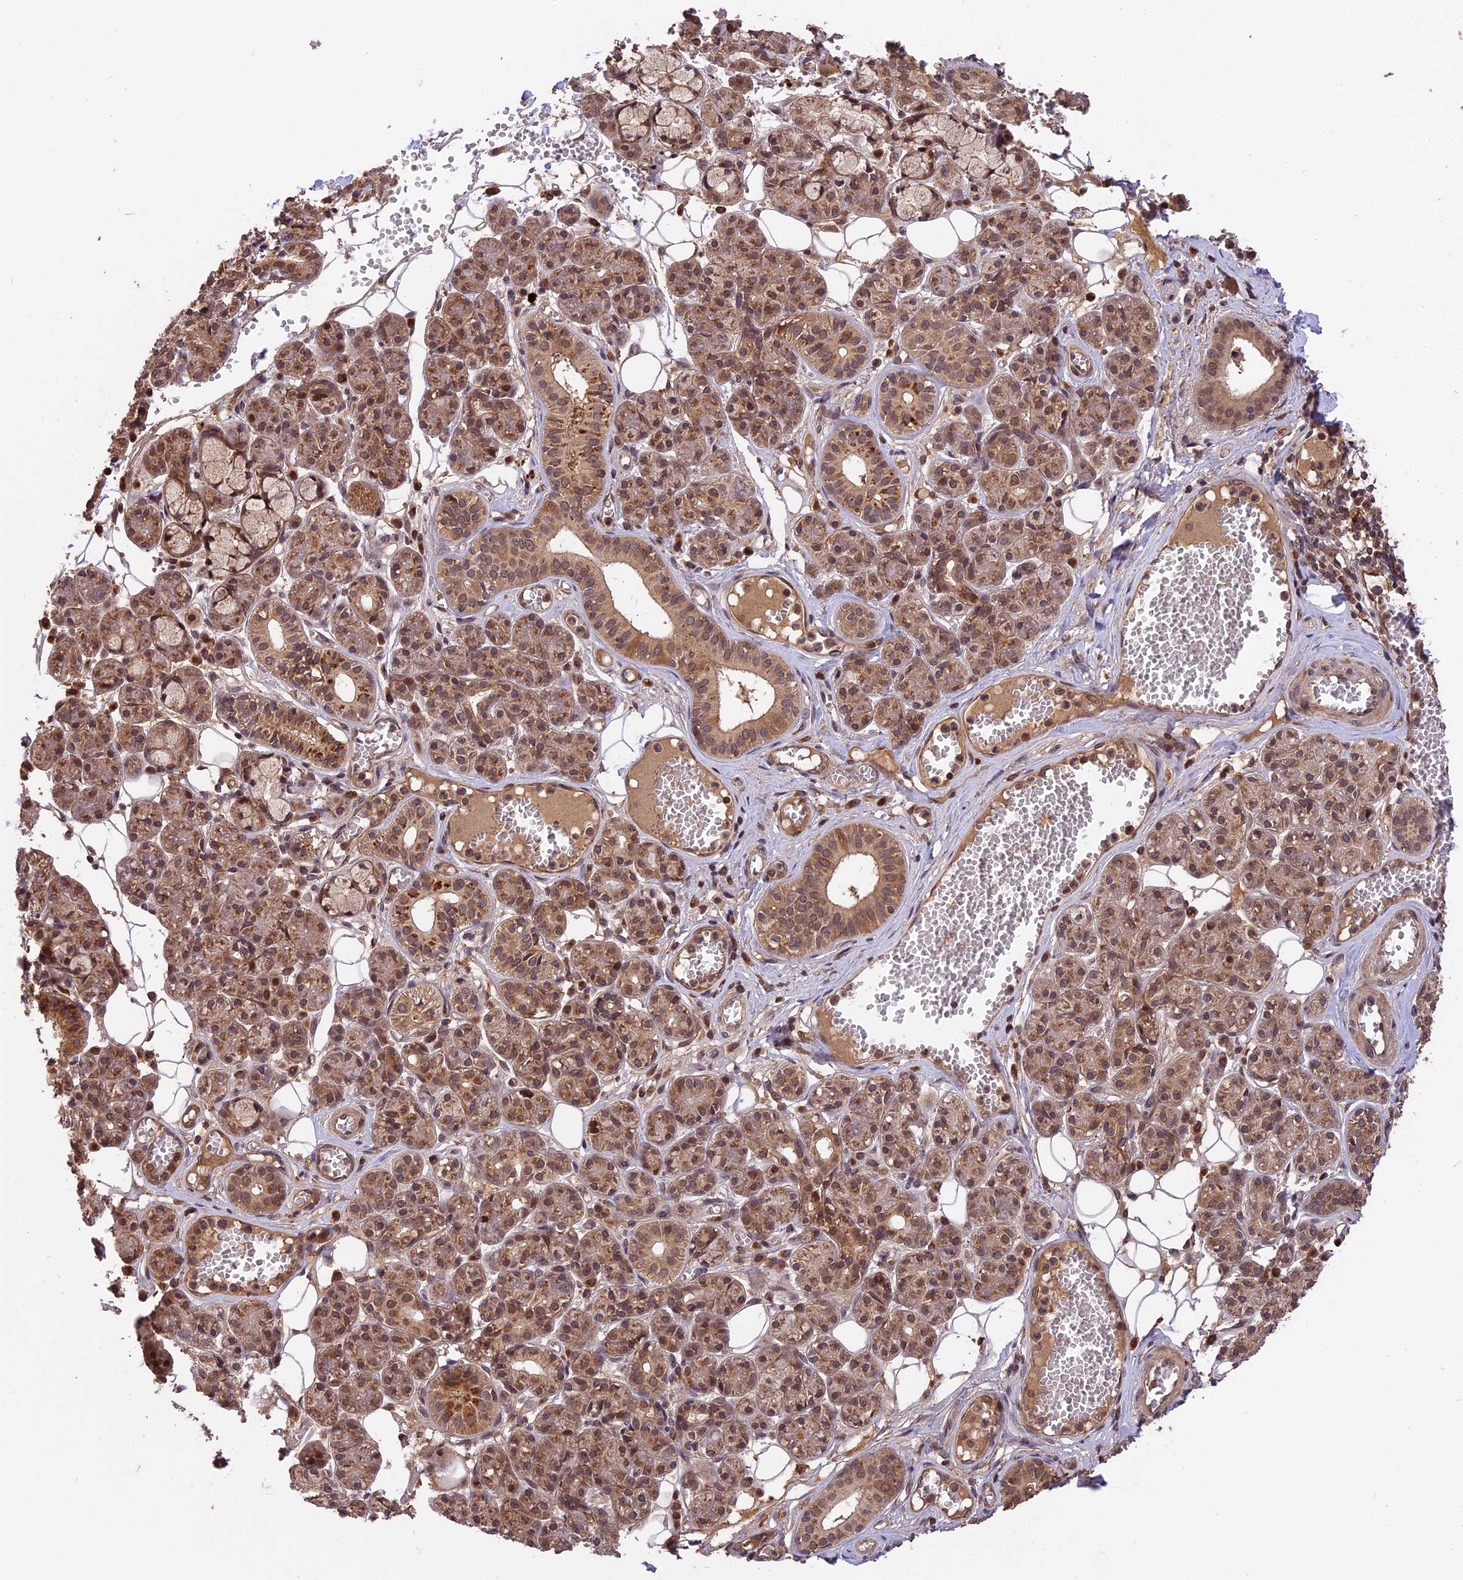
{"staining": {"intensity": "moderate", "quantity": ">75%", "location": "cytoplasmic/membranous"}, "tissue": "salivary gland", "cell_type": "Glandular cells", "image_type": "normal", "snomed": [{"axis": "morphology", "description": "Normal tissue, NOS"}, {"axis": "topography", "description": "Salivary gland"}], "caption": "Protein staining by immunohistochemistry reveals moderate cytoplasmic/membranous positivity in about >75% of glandular cells in normal salivary gland.", "gene": "ESCO1", "patient": {"sex": "male", "age": 63}}